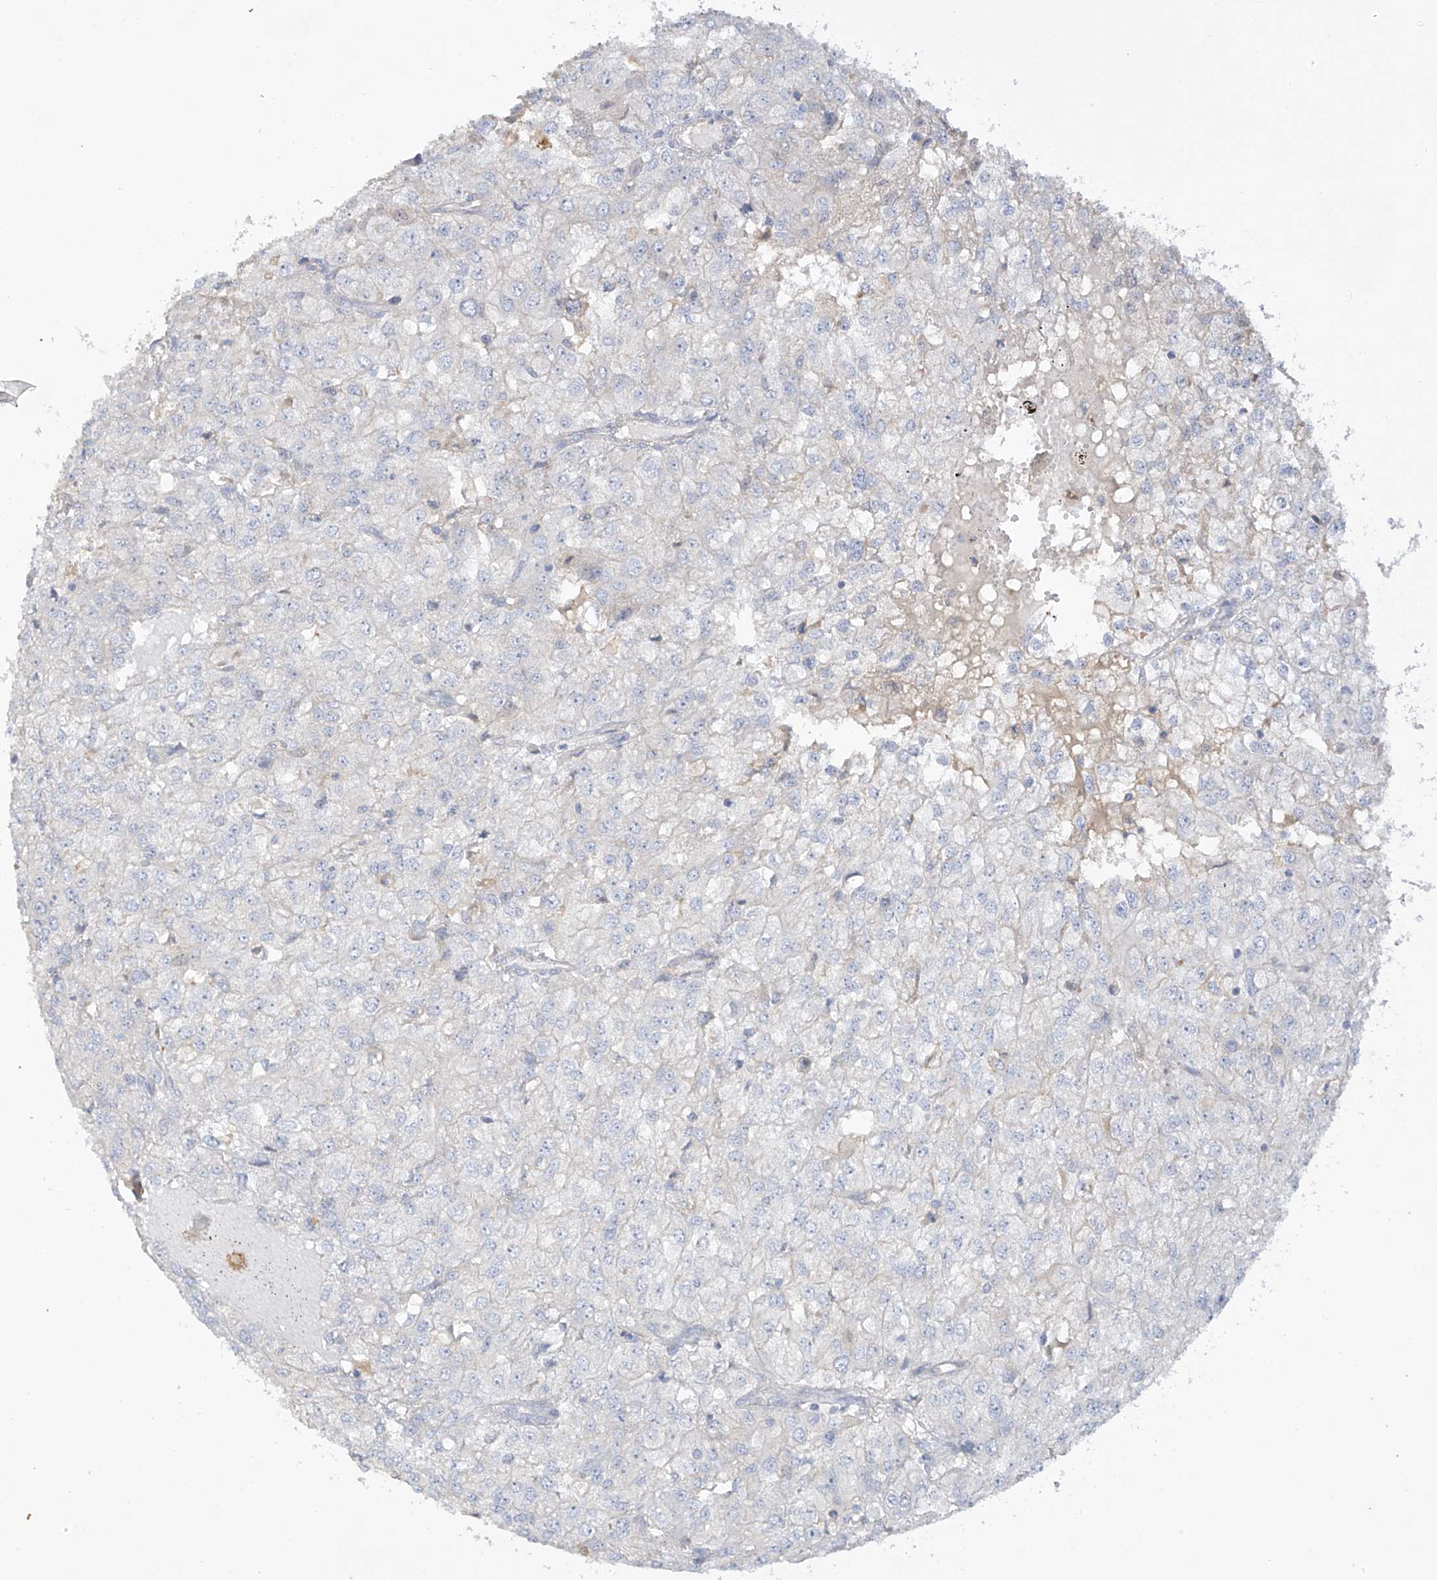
{"staining": {"intensity": "negative", "quantity": "none", "location": "none"}, "tissue": "renal cancer", "cell_type": "Tumor cells", "image_type": "cancer", "snomed": [{"axis": "morphology", "description": "Adenocarcinoma, NOS"}, {"axis": "topography", "description": "Kidney"}], "caption": "High magnification brightfield microscopy of renal cancer (adenocarcinoma) stained with DAB (3,3'-diaminobenzidine) (brown) and counterstained with hematoxylin (blue): tumor cells show no significant staining.", "gene": "PRSS12", "patient": {"sex": "female", "age": 54}}